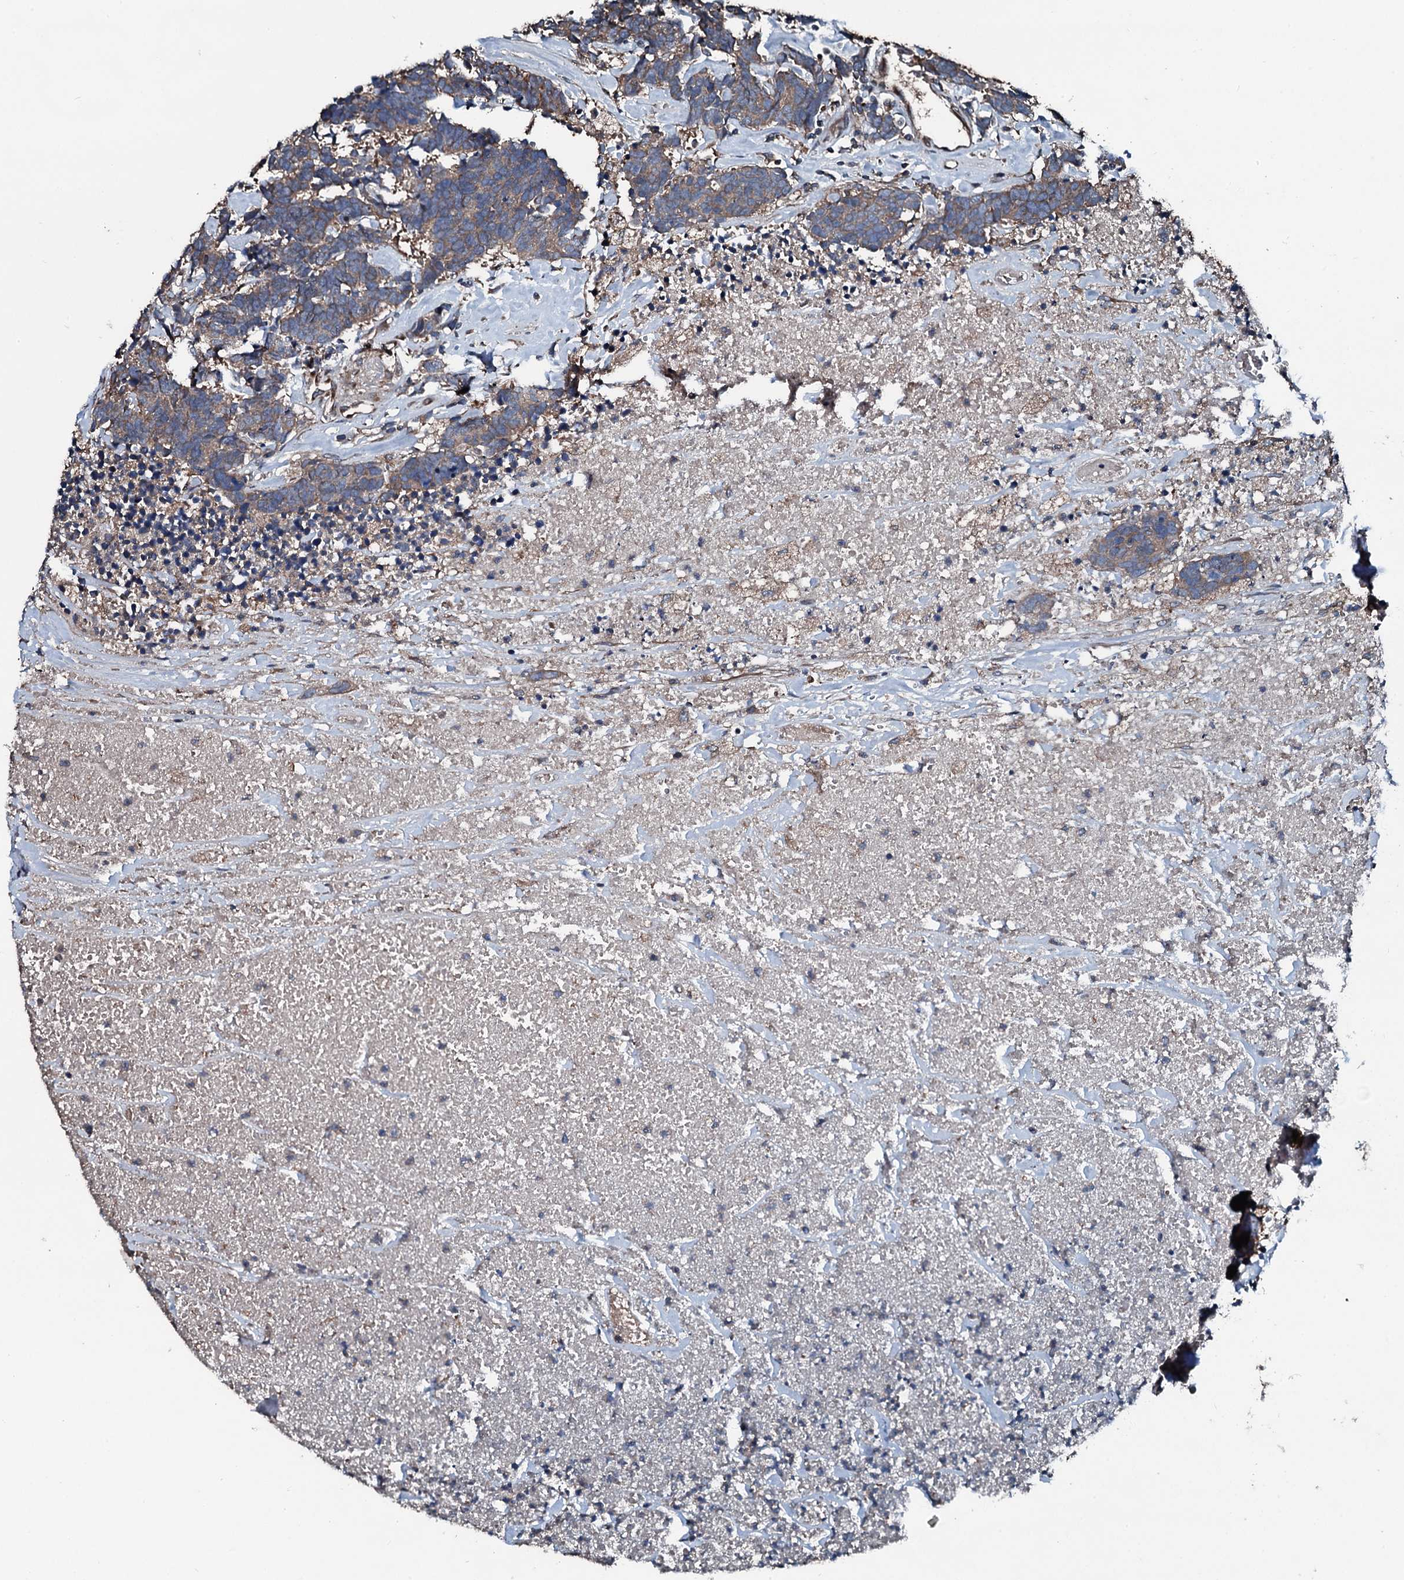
{"staining": {"intensity": "weak", "quantity": ">75%", "location": "cytoplasmic/membranous"}, "tissue": "carcinoid", "cell_type": "Tumor cells", "image_type": "cancer", "snomed": [{"axis": "morphology", "description": "Carcinoma, NOS"}, {"axis": "morphology", "description": "Carcinoid, malignant, NOS"}, {"axis": "topography", "description": "Urinary bladder"}], "caption": "Tumor cells show low levels of weak cytoplasmic/membranous staining in approximately >75% of cells in carcinoid. The staining was performed using DAB, with brown indicating positive protein expression. Nuclei are stained blue with hematoxylin.", "gene": "AARS1", "patient": {"sex": "male", "age": 57}}